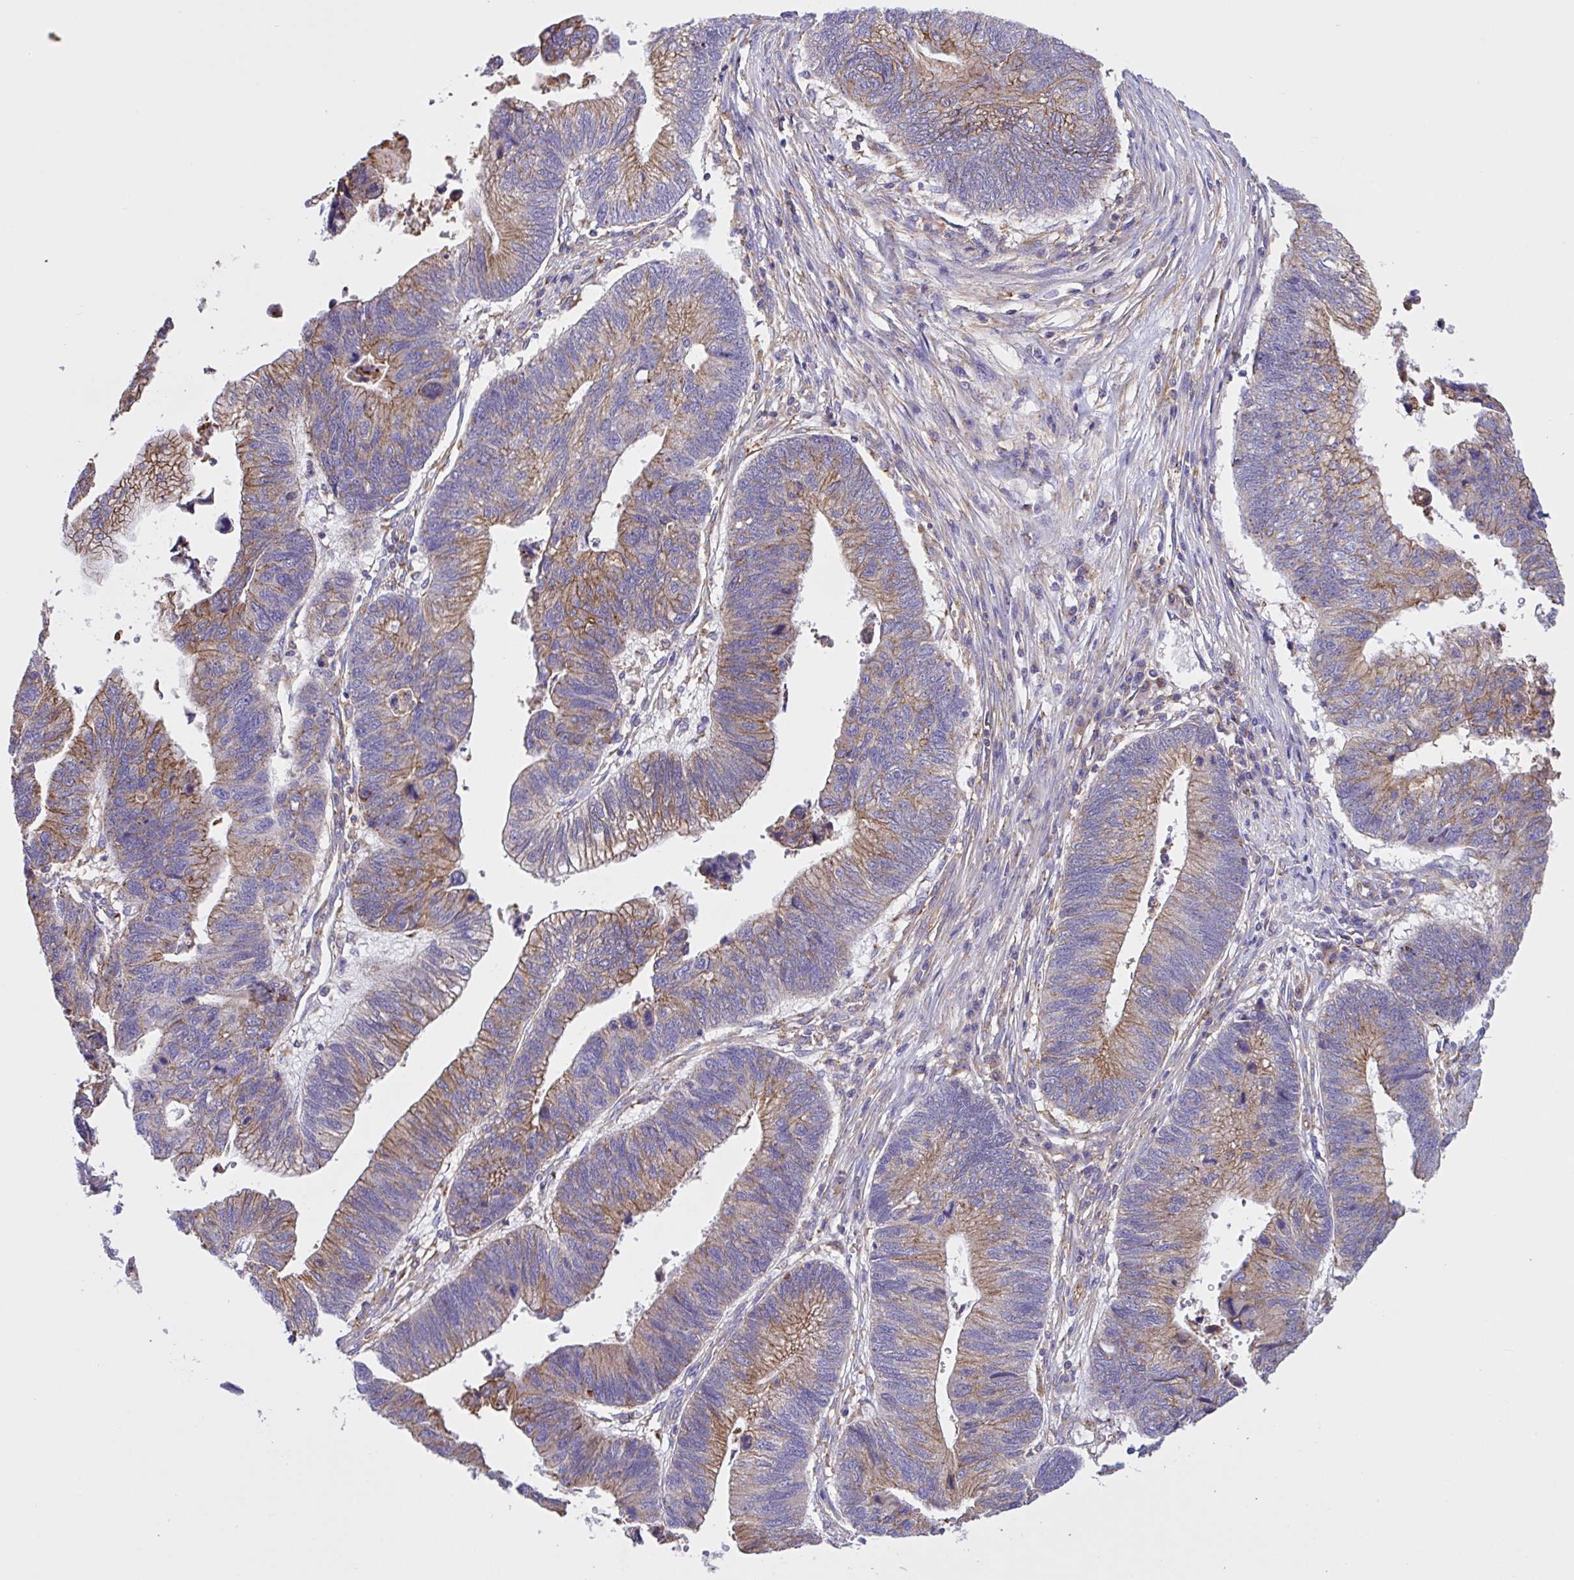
{"staining": {"intensity": "moderate", "quantity": ">75%", "location": "cytoplasmic/membranous"}, "tissue": "stomach cancer", "cell_type": "Tumor cells", "image_type": "cancer", "snomed": [{"axis": "morphology", "description": "Adenocarcinoma, NOS"}, {"axis": "topography", "description": "Stomach"}], "caption": "Protein analysis of stomach cancer tissue displays moderate cytoplasmic/membranous staining in approximately >75% of tumor cells.", "gene": "OR51M1", "patient": {"sex": "male", "age": 59}}